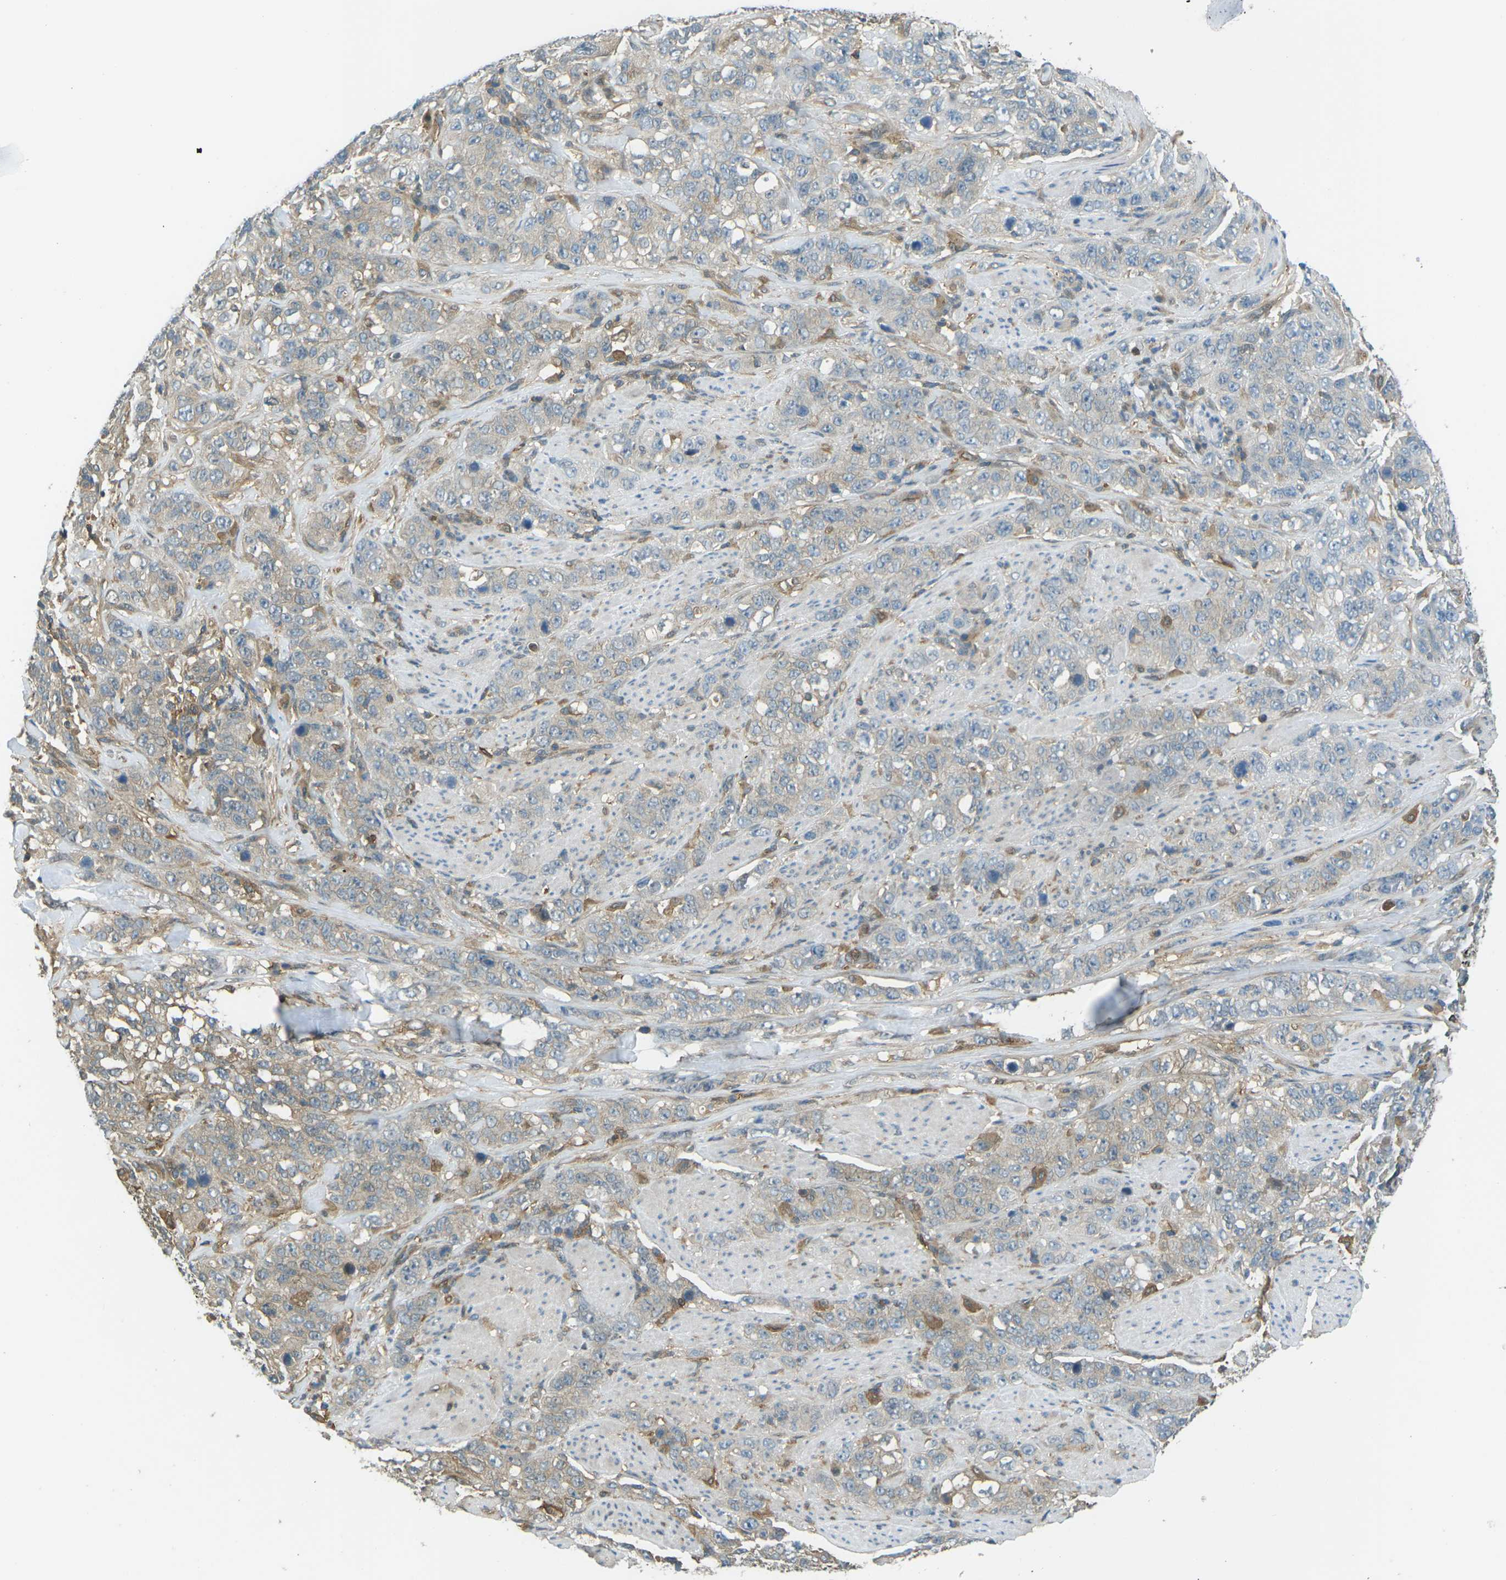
{"staining": {"intensity": "weak", "quantity": ">75%", "location": "cytoplasmic/membranous"}, "tissue": "stomach cancer", "cell_type": "Tumor cells", "image_type": "cancer", "snomed": [{"axis": "morphology", "description": "Adenocarcinoma, NOS"}, {"axis": "topography", "description": "Stomach"}], "caption": "Stomach adenocarcinoma tissue displays weak cytoplasmic/membranous expression in about >75% of tumor cells The staining was performed using DAB (3,3'-diaminobenzidine) to visualize the protein expression in brown, while the nuclei were stained in blue with hematoxylin (Magnification: 20x).", "gene": "PIEZO2", "patient": {"sex": "male", "age": 48}}